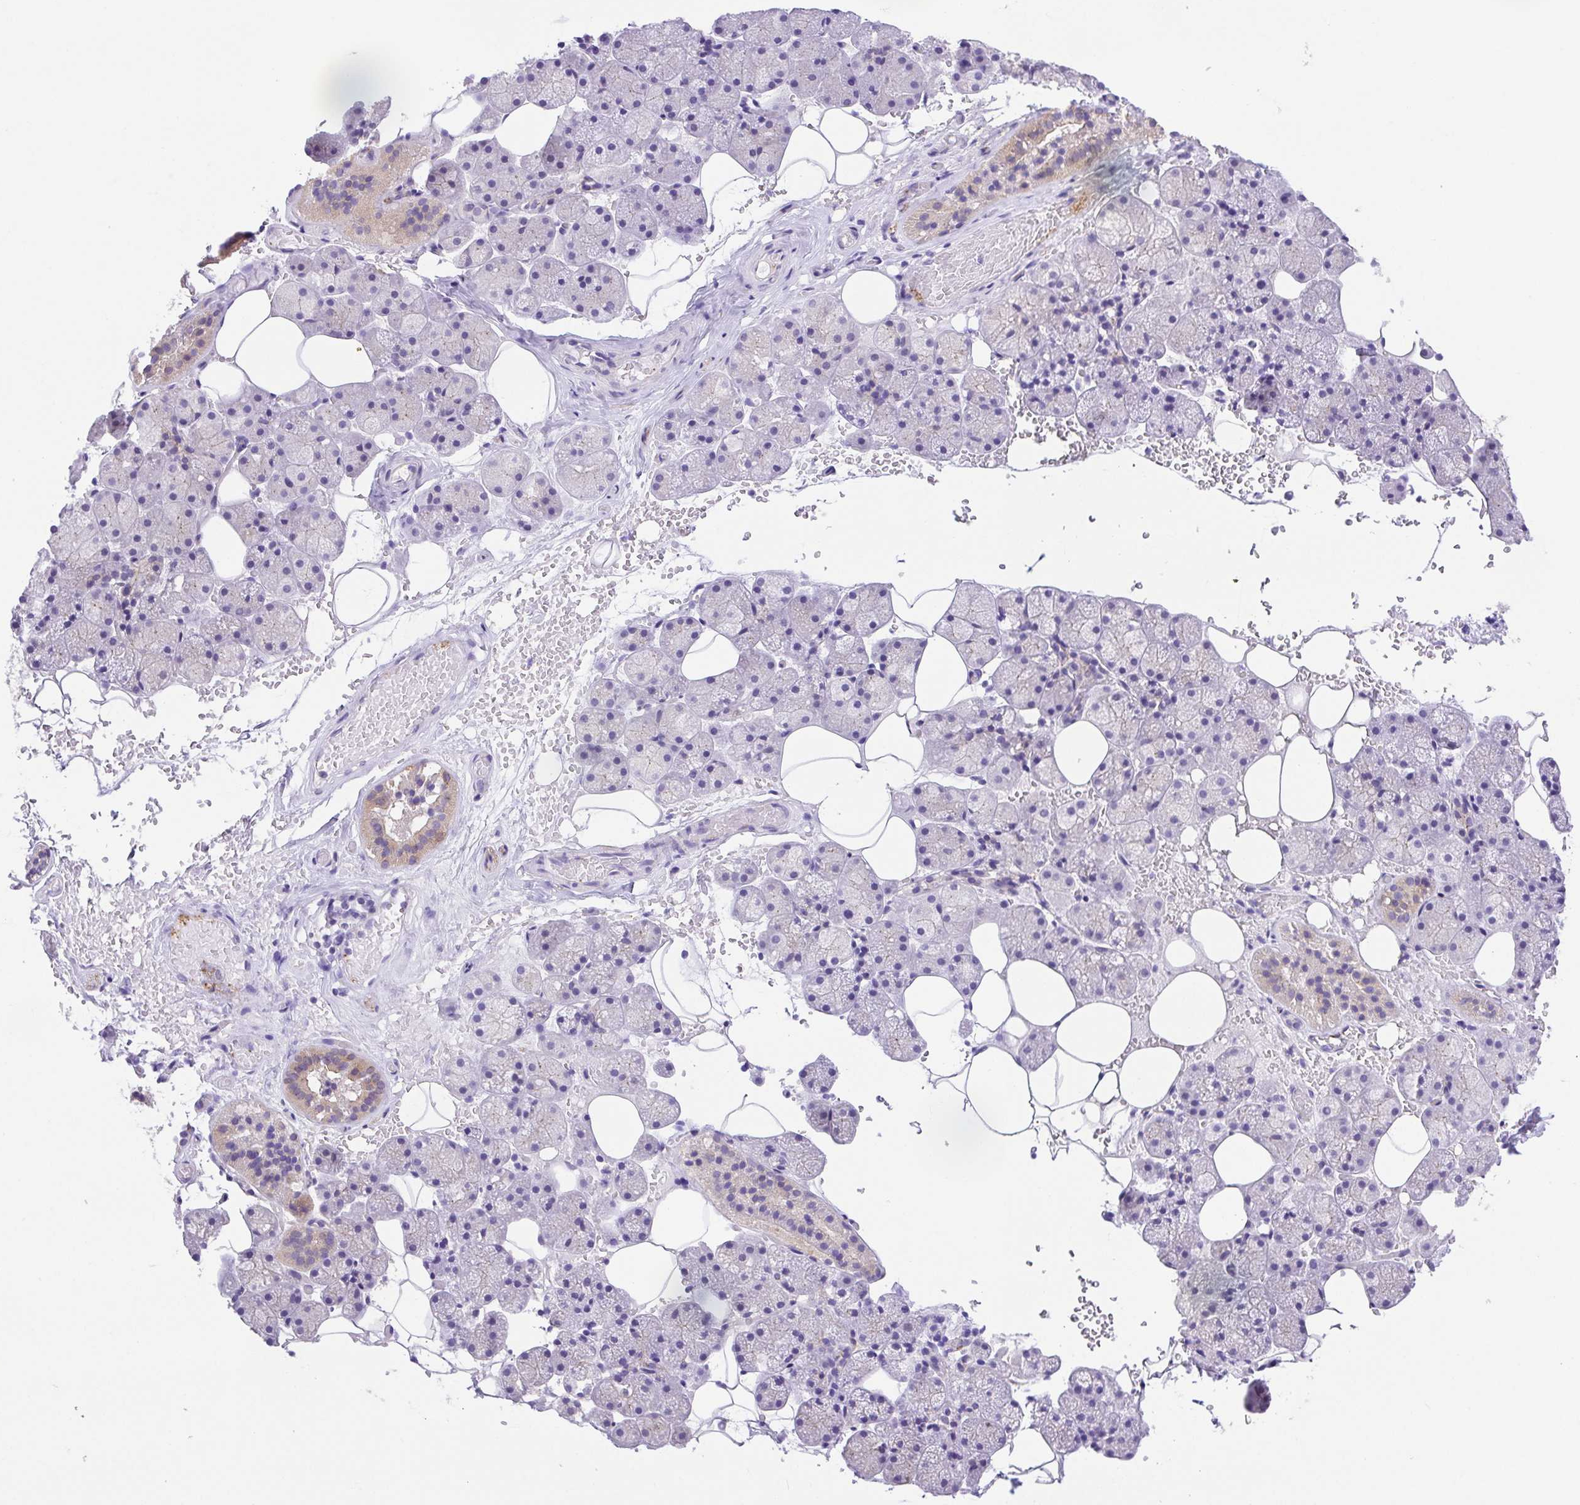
{"staining": {"intensity": "moderate", "quantity": "<25%", "location": "cytoplasmic/membranous"}, "tissue": "salivary gland", "cell_type": "Glandular cells", "image_type": "normal", "snomed": [{"axis": "morphology", "description": "Normal tissue, NOS"}, {"axis": "topography", "description": "Salivary gland"}, {"axis": "topography", "description": "Peripheral nerve tissue"}], "caption": "A histopathology image showing moderate cytoplasmic/membranous positivity in approximately <25% of glandular cells in unremarkable salivary gland, as visualized by brown immunohistochemical staining.", "gene": "SLC13A1", "patient": {"sex": "male", "age": 38}}